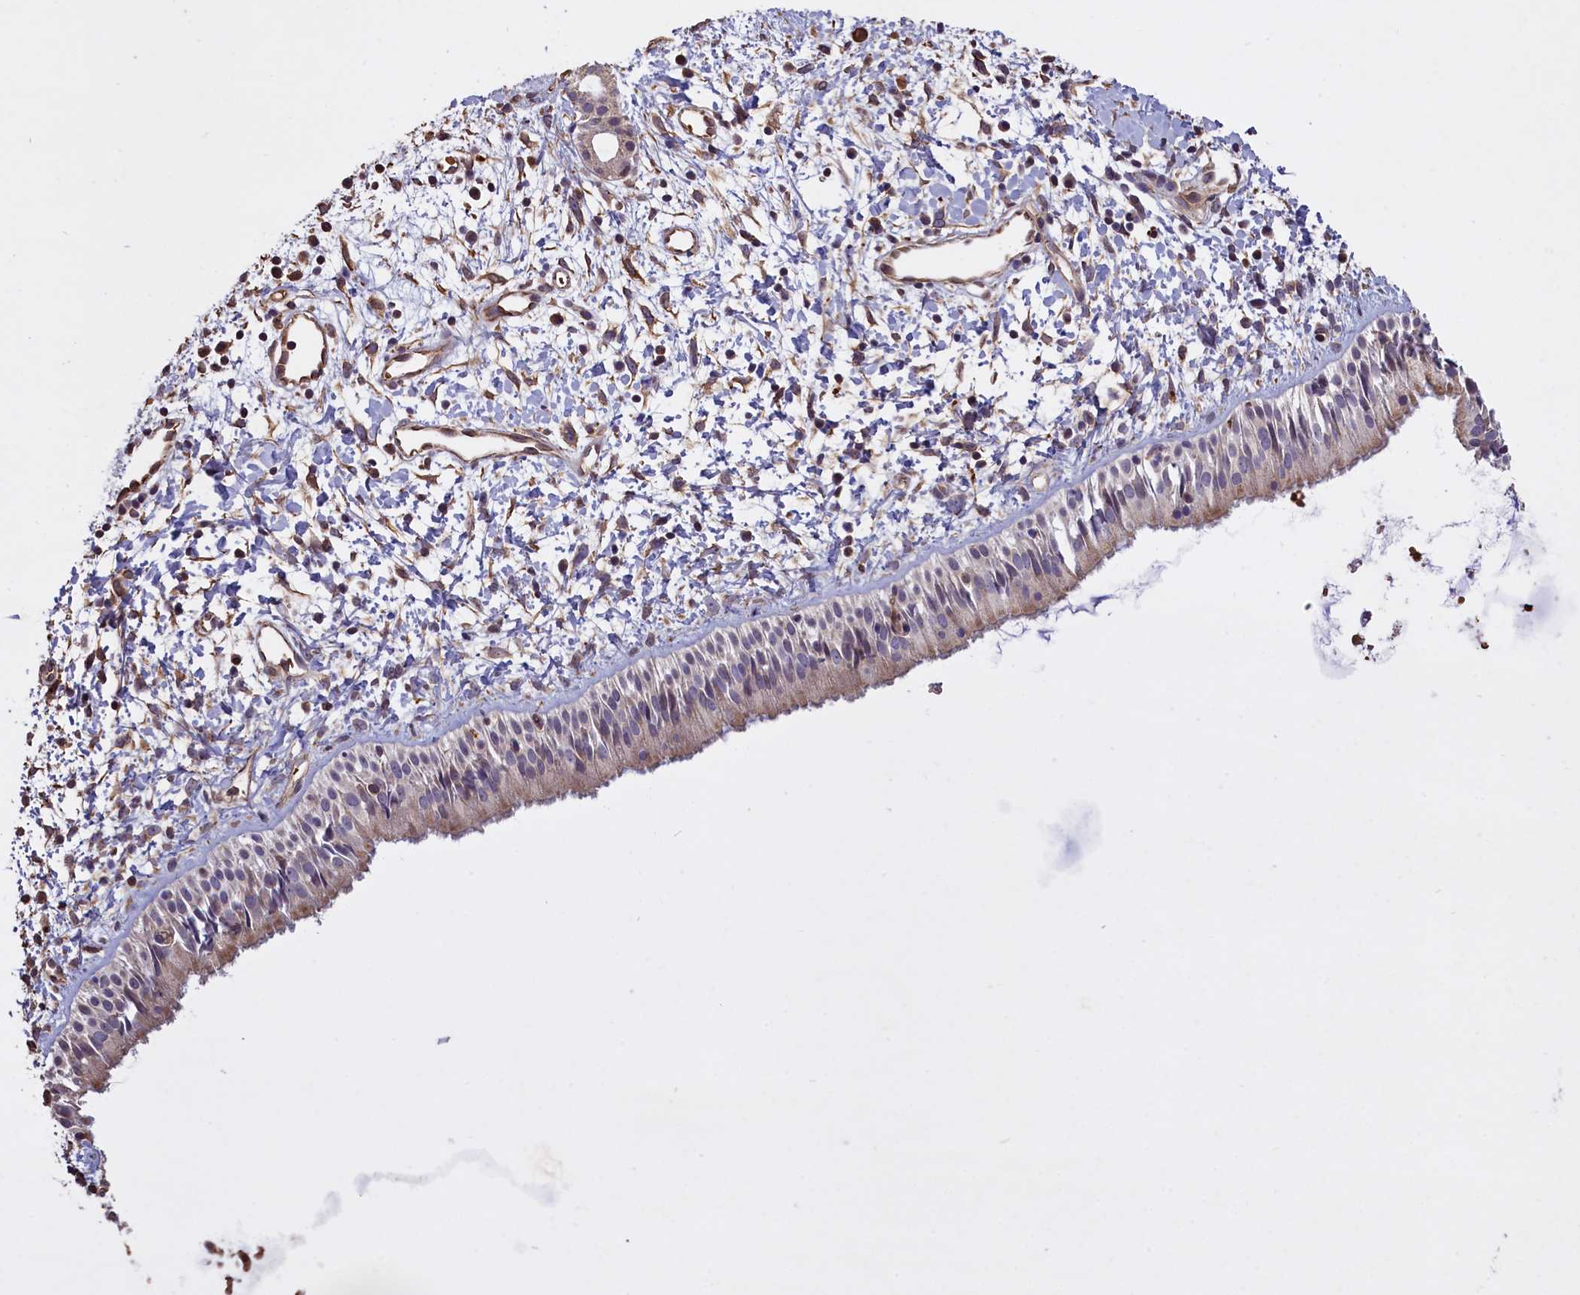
{"staining": {"intensity": "weak", "quantity": "25%-75%", "location": "cytoplasmic/membranous"}, "tissue": "nasopharynx", "cell_type": "Respiratory epithelial cells", "image_type": "normal", "snomed": [{"axis": "morphology", "description": "Normal tissue, NOS"}, {"axis": "topography", "description": "Nasopharynx"}], "caption": "DAB (3,3'-diaminobenzidine) immunohistochemical staining of normal nasopharynx exhibits weak cytoplasmic/membranous protein expression in approximately 25%-75% of respiratory epithelial cells.", "gene": "CLRN2", "patient": {"sex": "male", "age": 22}}